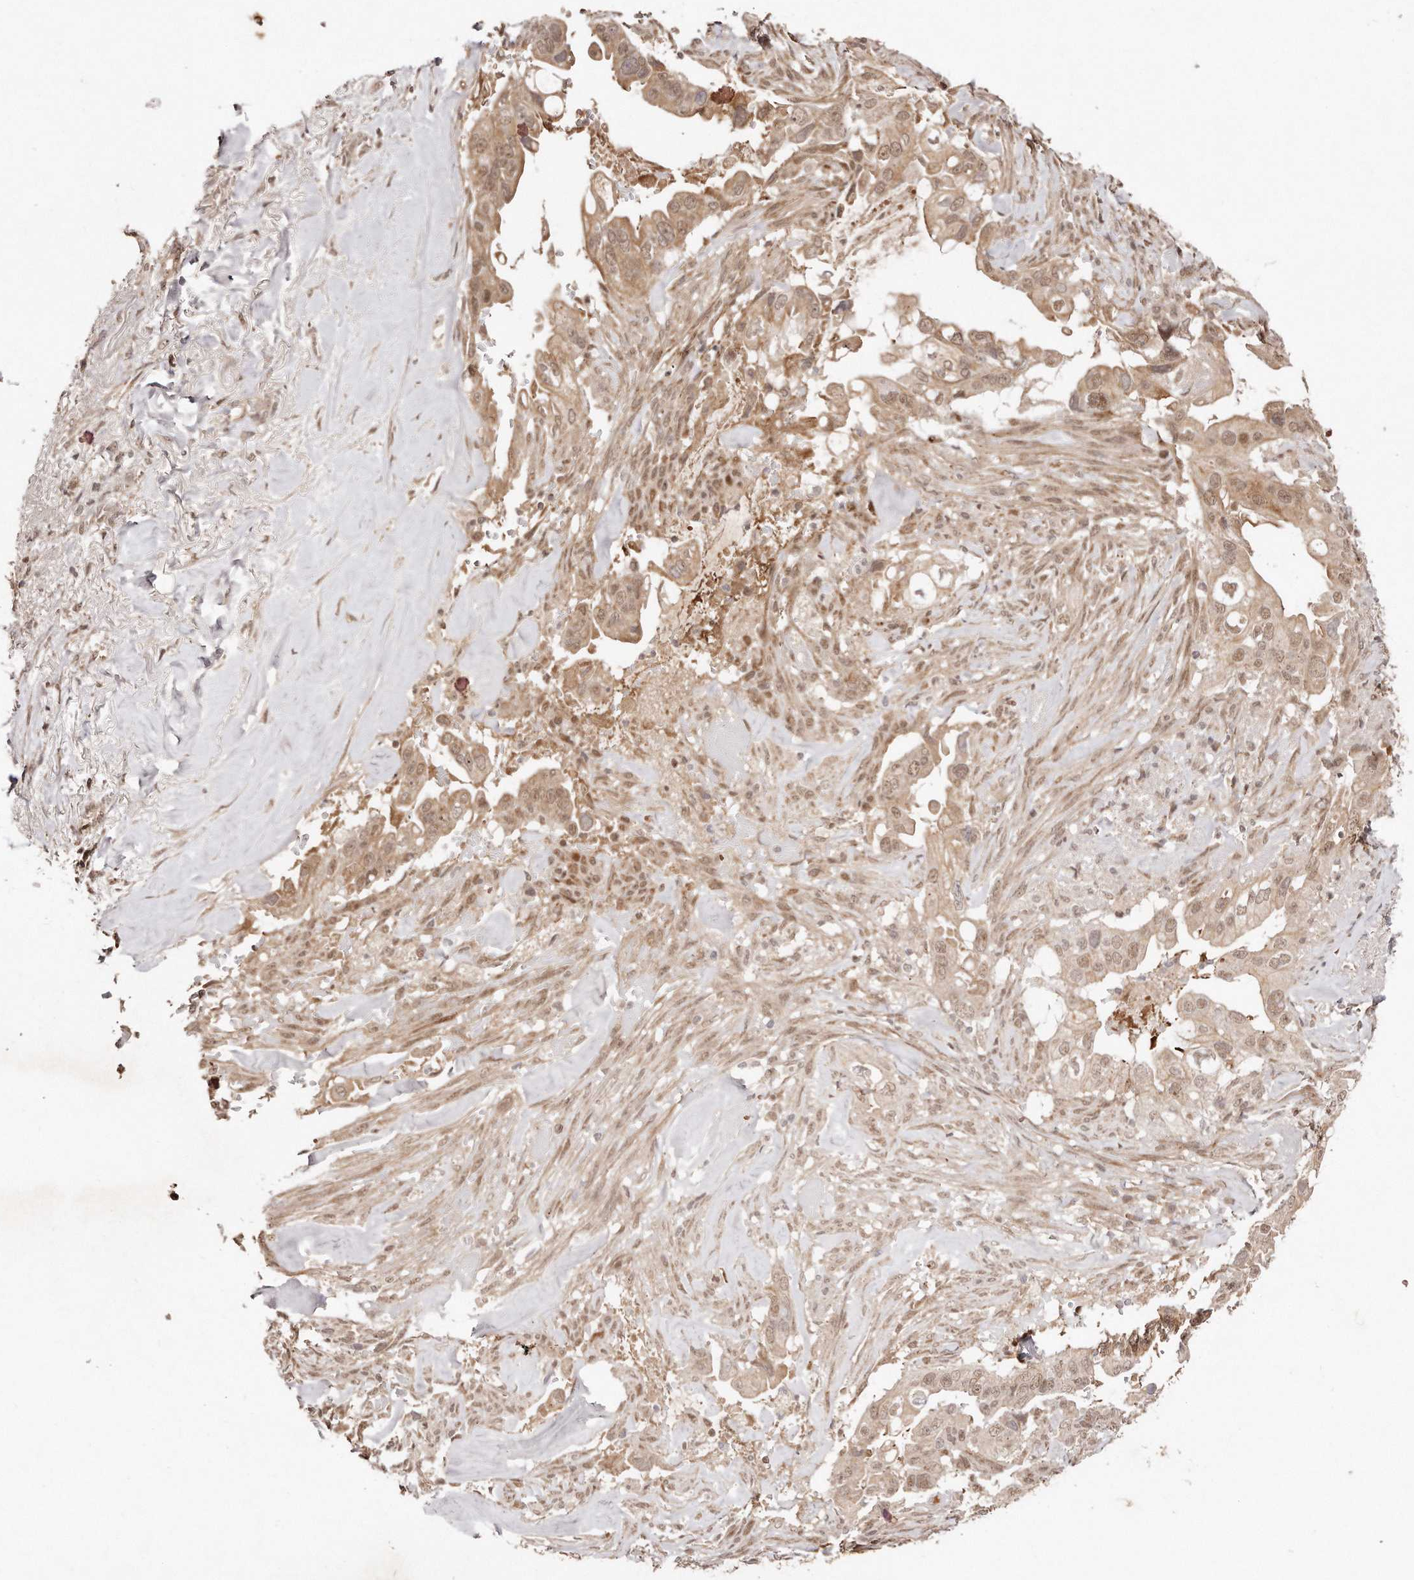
{"staining": {"intensity": "weak", "quantity": ">75%", "location": "cytoplasmic/membranous,nuclear"}, "tissue": "pancreatic cancer", "cell_type": "Tumor cells", "image_type": "cancer", "snomed": [{"axis": "morphology", "description": "Inflammation, NOS"}, {"axis": "morphology", "description": "Adenocarcinoma, NOS"}, {"axis": "topography", "description": "Pancreas"}], "caption": "A micrograph of pancreatic cancer (adenocarcinoma) stained for a protein displays weak cytoplasmic/membranous and nuclear brown staining in tumor cells.", "gene": "SOX4", "patient": {"sex": "female", "age": 56}}